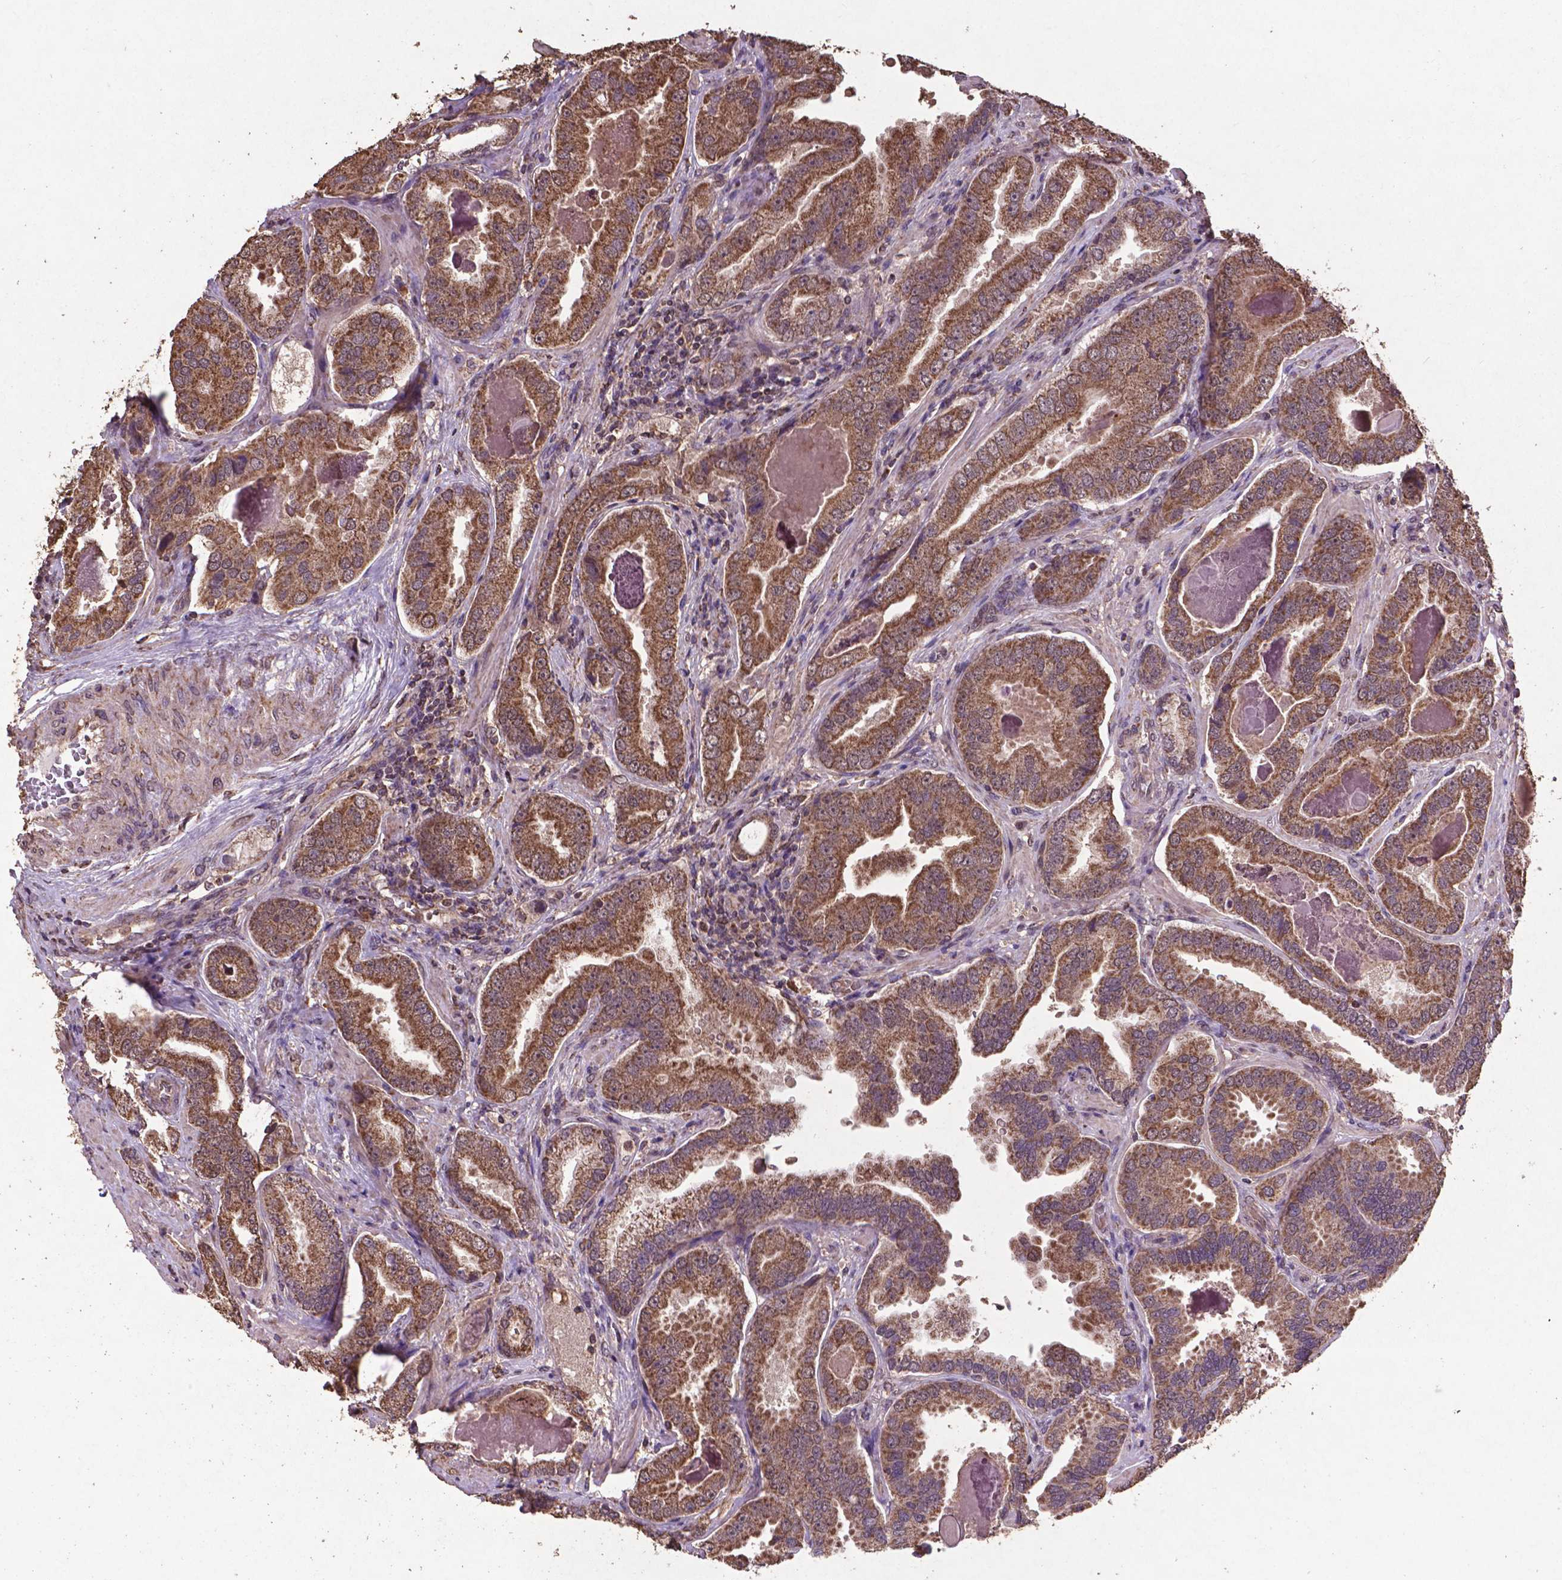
{"staining": {"intensity": "moderate", "quantity": ">75%", "location": "cytoplasmic/membranous,nuclear"}, "tissue": "prostate cancer", "cell_type": "Tumor cells", "image_type": "cancer", "snomed": [{"axis": "morphology", "description": "Adenocarcinoma, NOS"}, {"axis": "topography", "description": "Prostate"}], "caption": "Protein staining of prostate cancer (adenocarcinoma) tissue demonstrates moderate cytoplasmic/membranous and nuclear positivity in approximately >75% of tumor cells. (DAB IHC with brightfield microscopy, high magnification).", "gene": "DCAF1", "patient": {"sex": "male", "age": 64}}